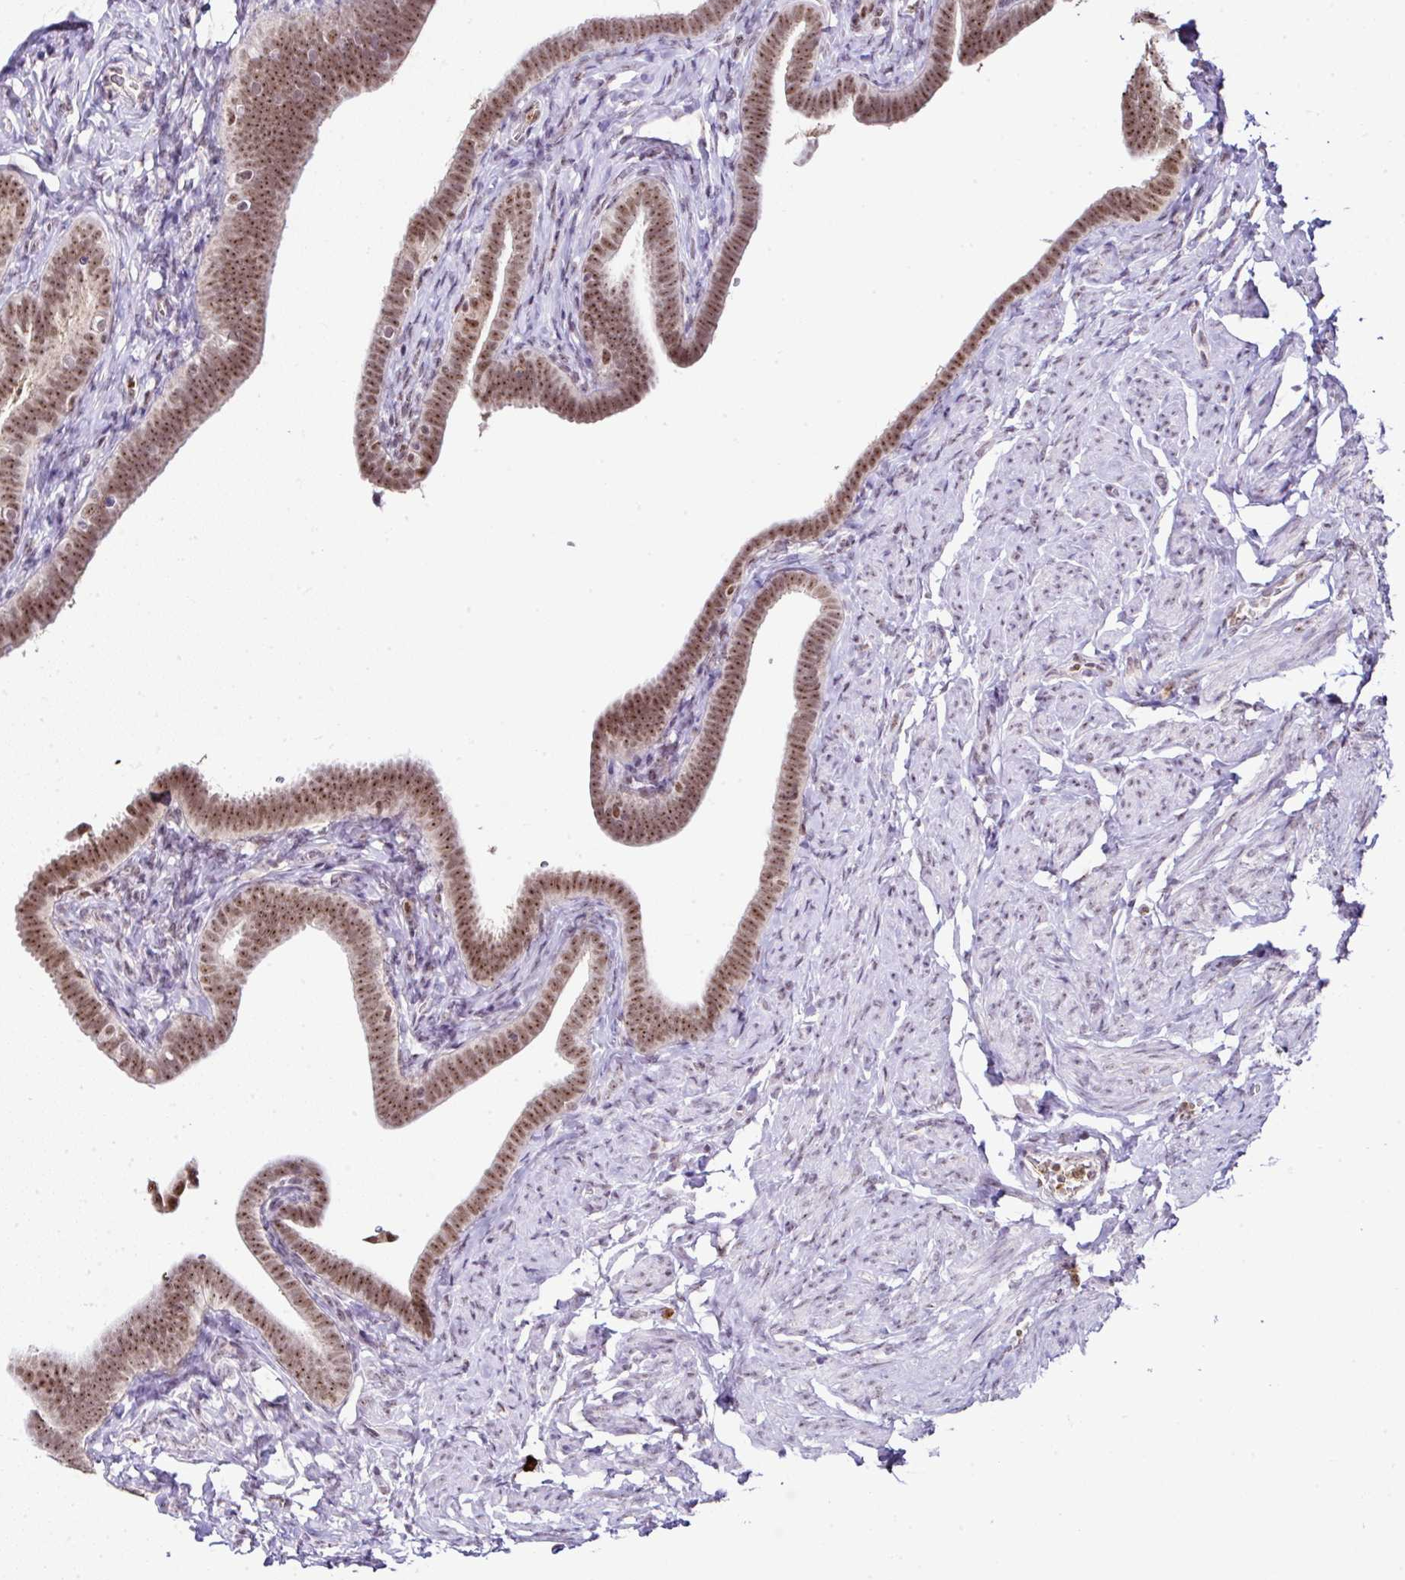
{"staining": {"intensity": "strong", "quantity": ">75%", "location": "nuclear"}, "tissue": "fallopian tube", "cell_type": "Glandular cells", "image_type": "normal", "snomed": [{"axis": "morphology", "description": "Normal tissue, NOS"}, {"axis": "topography", "description": "Fallopian tube"}], "caption": "Immunohistochemistry (IHC) micrograph of normal fallopian tube: human fallopian tube stained using immunohistochemistry shows high levels of strong protein expression localized specifically in the nuclear of glandular cells, appearing as a nuclear brown color.", "gene": "PTPN2", "patient": {"sex": "female", "age": 69}}